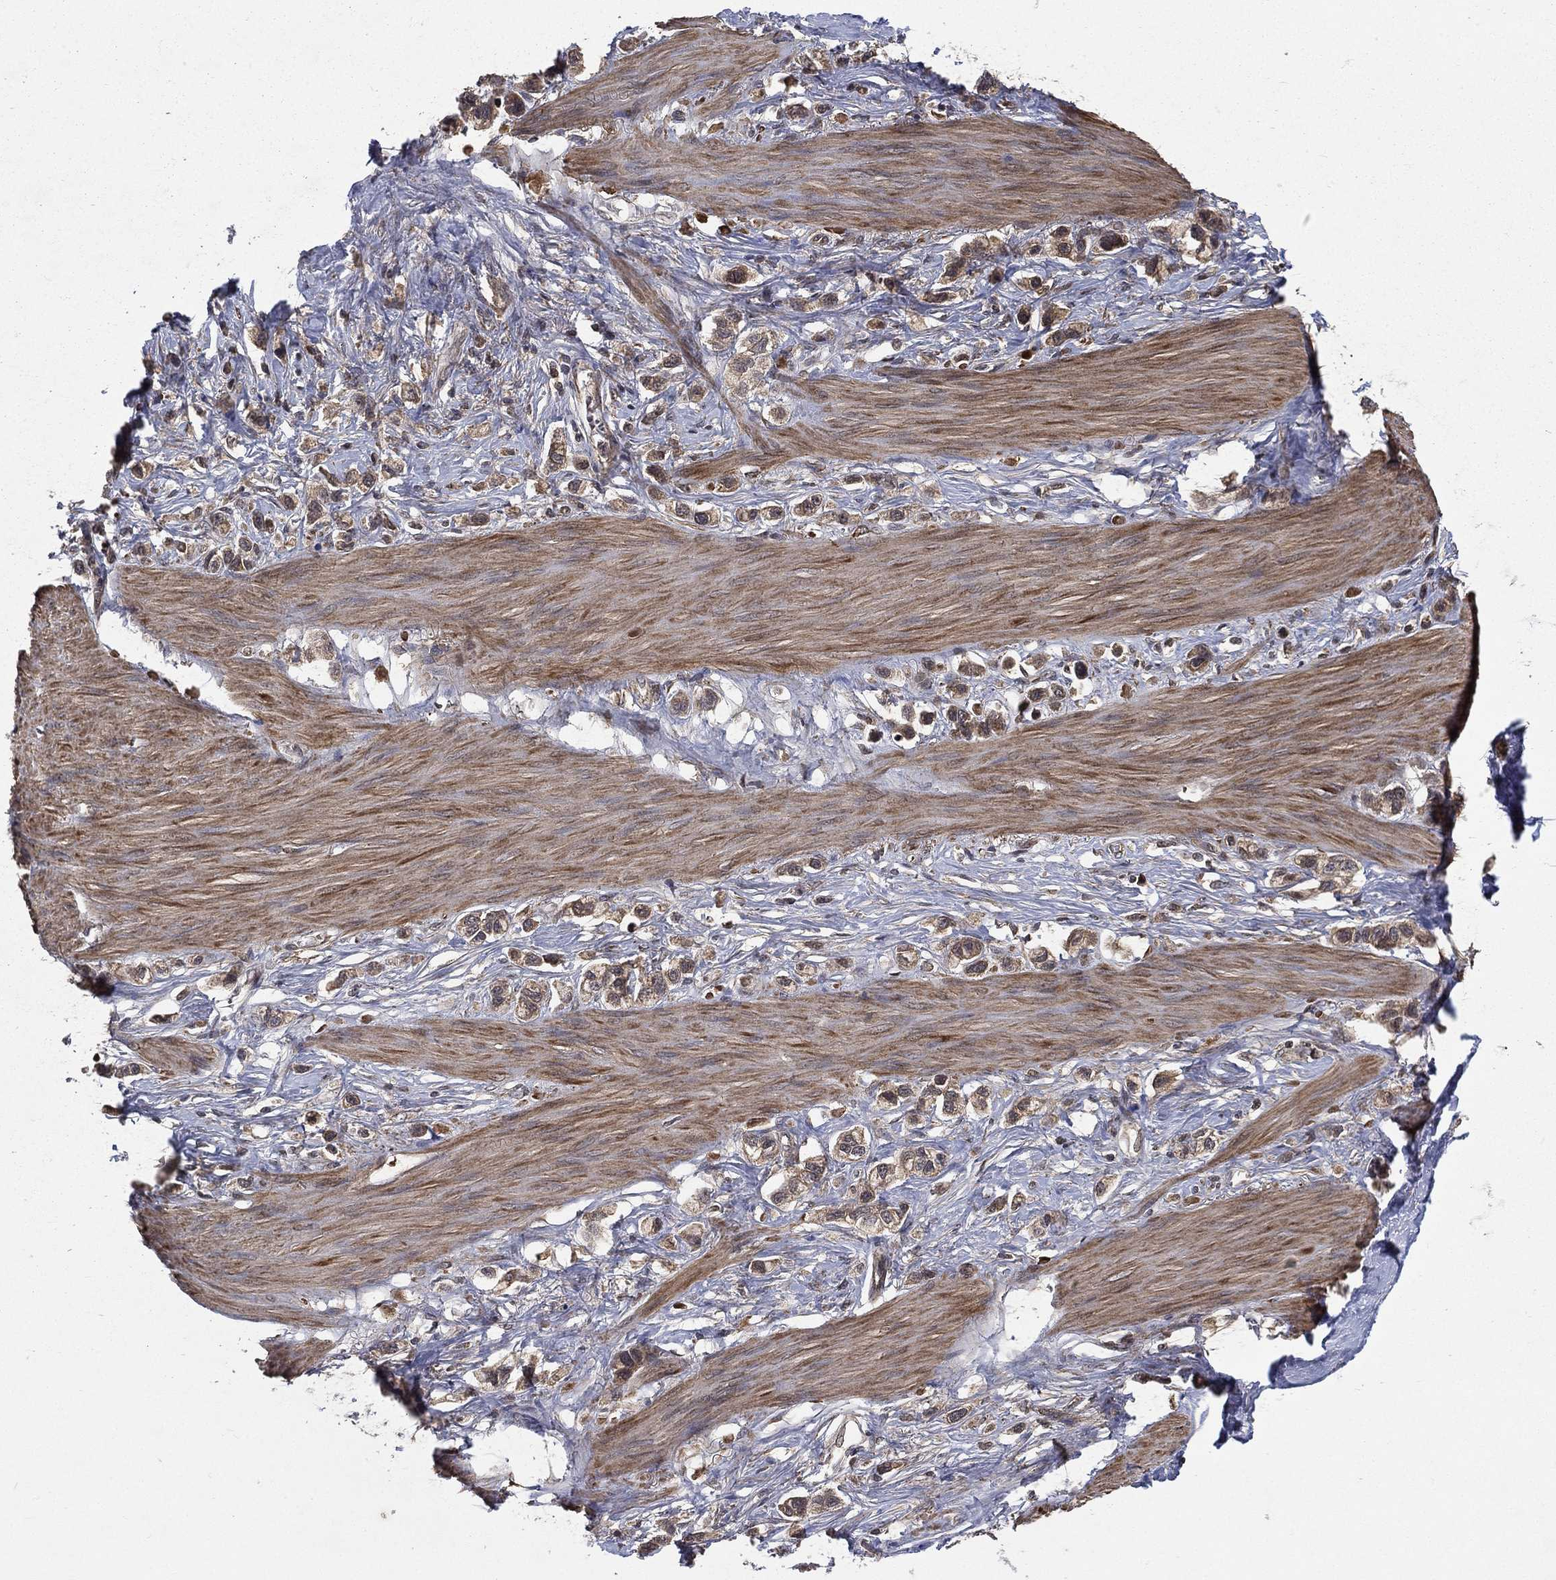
{"staining": {"intensity": "moderate", "quantity": "25%-75%", "location": "cytoplasmic/membranous"}, "tissue": "stomach cancer", "cell_type": "Tumor cells", "image_type": "cancer", "snomed": [{"axis": "morphology", "description": "Normal tissue, NOS"}, {"axis": "morphology", "description": "Adenocarcinoma, NOS"}, {"axis": "morphology", "description": "Adenocarcinoma, High grade"}, {"axis": "topography", "description": "Stomach, upper"}, {"axis": "topography", "description": "Stomach"}], "caption": "Immunohistochemical staining of adenocarcinoma (stomach) reveals medium levels of moderate cytoplasmic/membranous protein positivity in about 25%-75% of tumor cells. Using DAB (brown) and hematoxylin (blue) stains, captured at high magnification using brightfield microscopy.", "gene": "RAB11FIP4", "patient": {"sex": "female", "age": 65}}